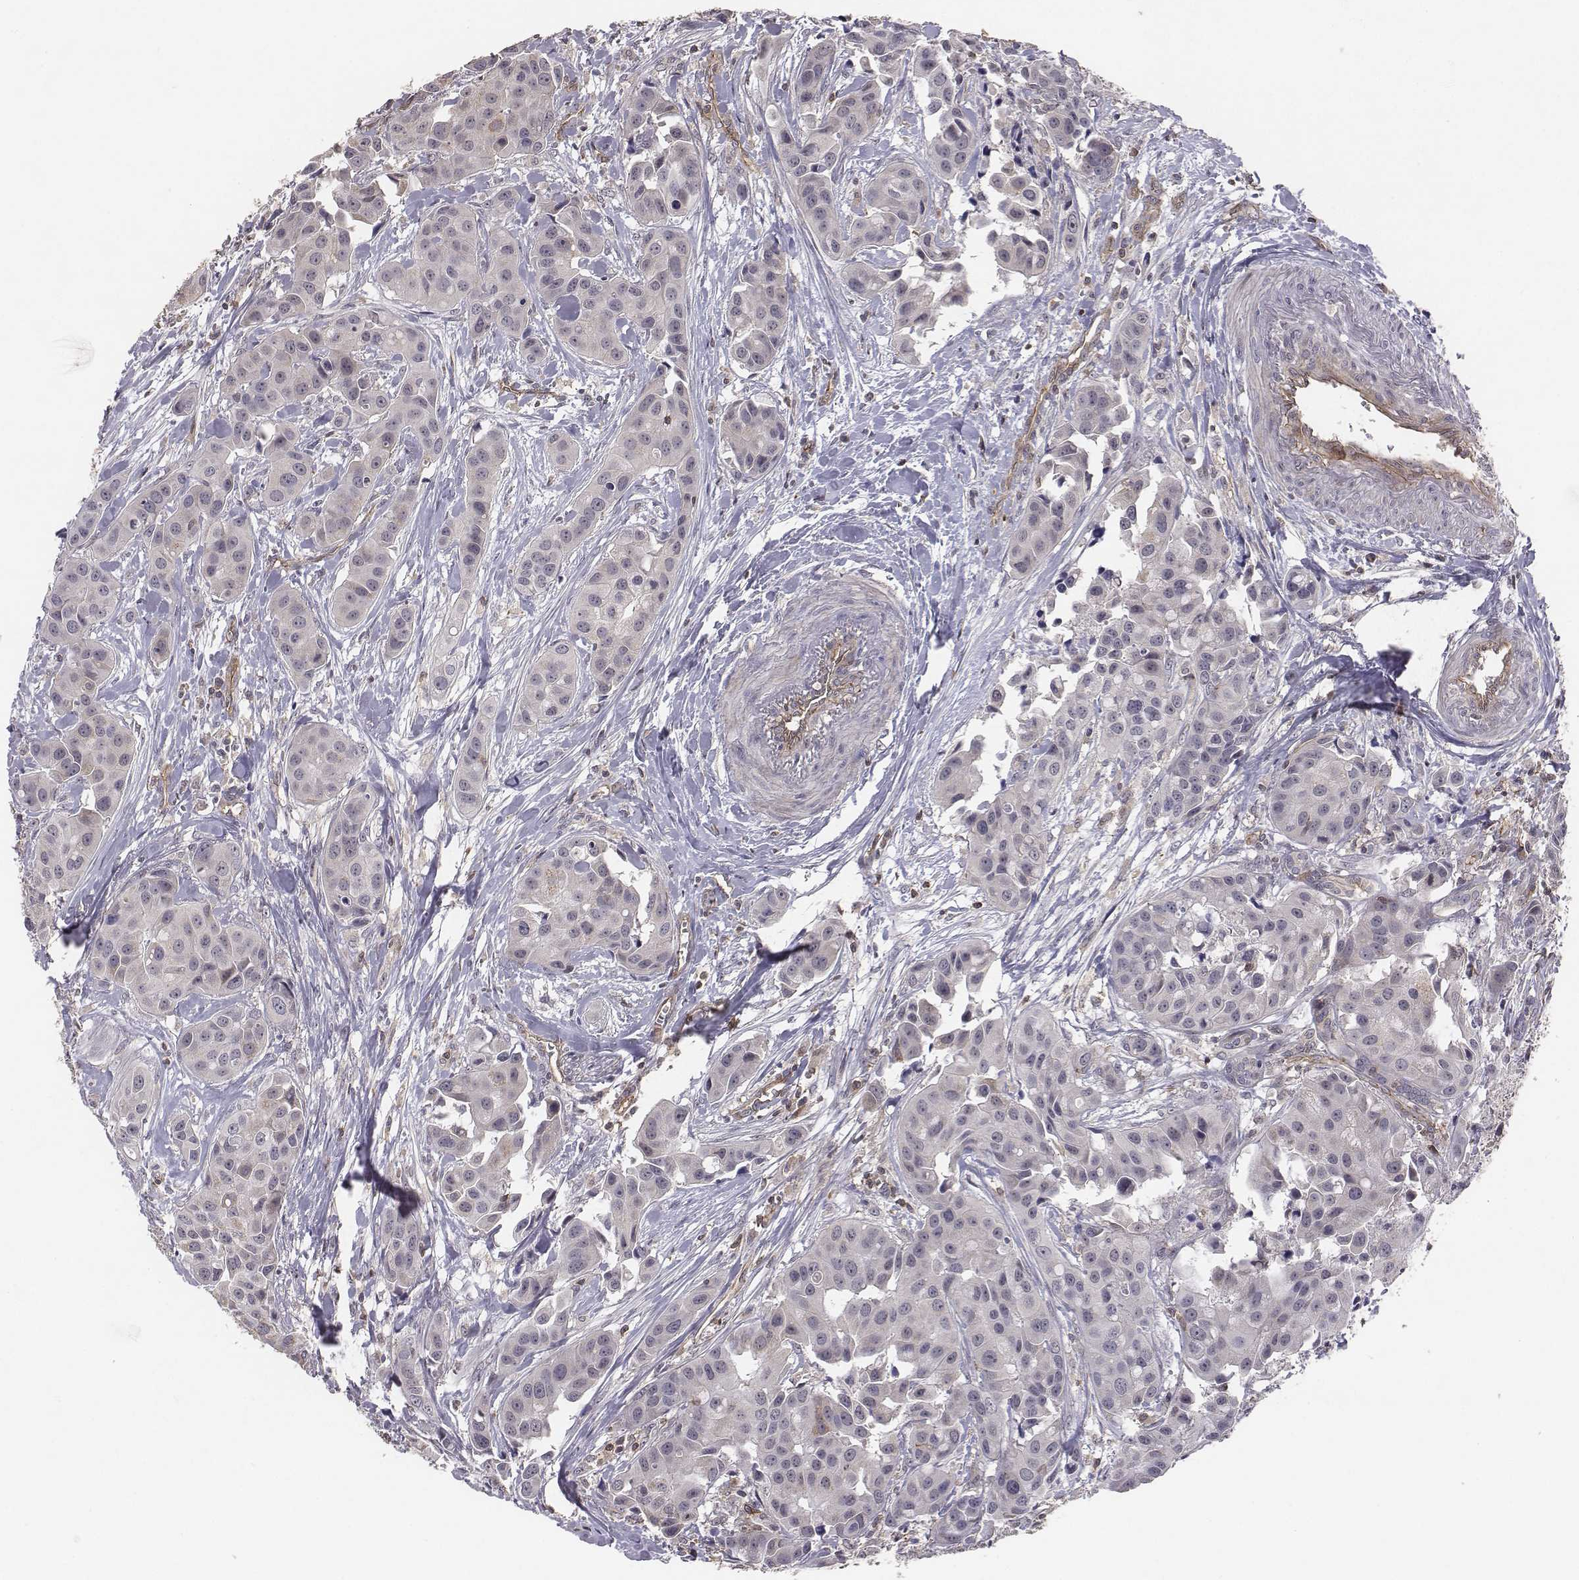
{"staining": {"intensity": "negative", "quantity": "none", "location": "none"}, "tissue": "head and neck cancer", "cell_type": "Tumor cells", "image_type": "cancer", "snomed": [{"axis": "morphology", "description": "Adenocarcinoma, NOS"}, {"axis": "topography", "description": "Head-Neck"}], "caption": "Immunohistochemistry micrograph of neoplastic tissue: human head and neck adenocarcinoma stained with DAB (3,3'-diaminobenzidine) shows no significant protein staining in tumor cells. The staining is performed using DAB (3,3'-diaminobenzidine) brown chromogen with nuclei counter-stained in using hematoxylin.", "gene": "PTPRG", "patient": {"sex": "male", "age": 76}}